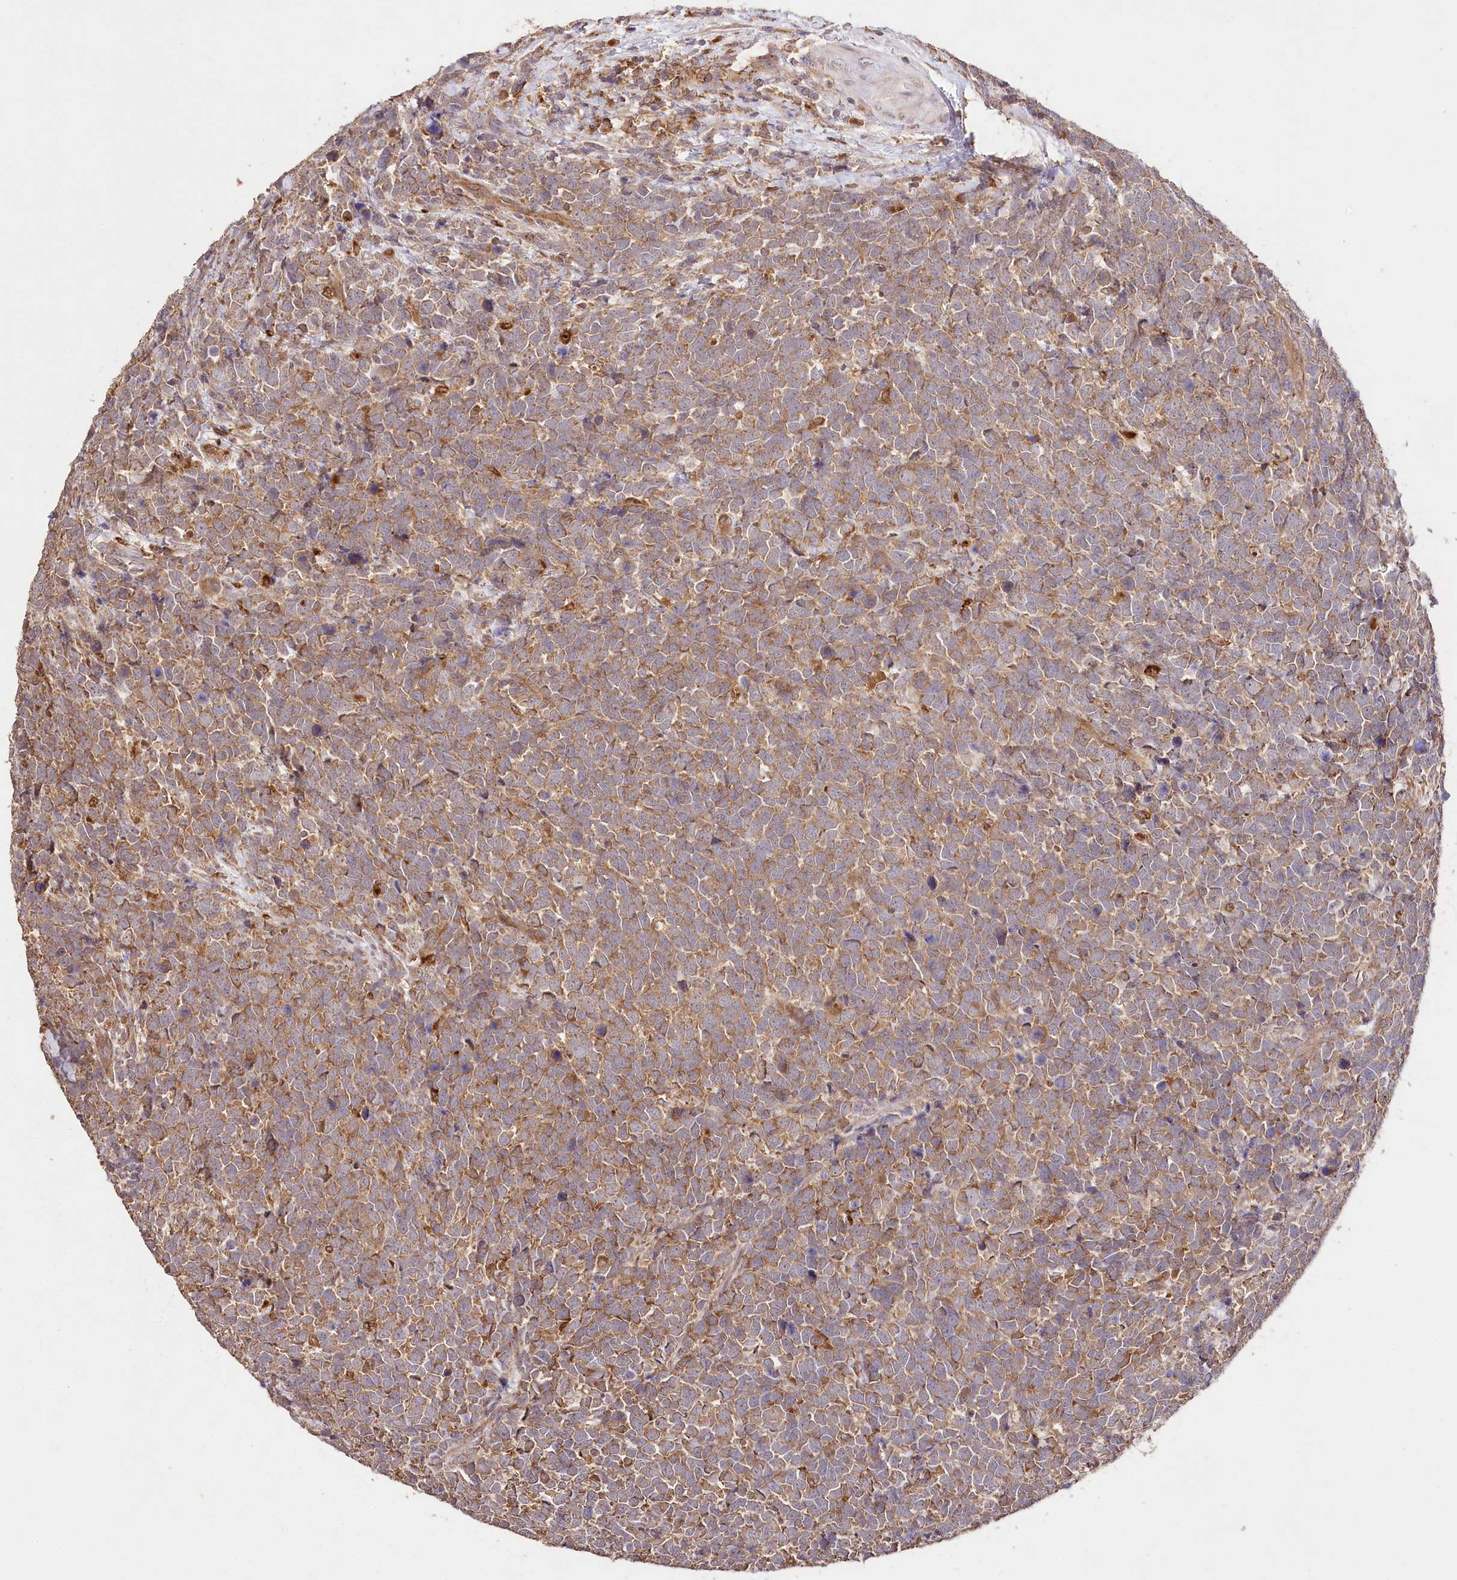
{"staining": {"intensity": "moderate", "quantity": ">75%", "location": "cytoplasmic/membranous"}, "tissue": "urothelial cancer", "cell_type": "Tumor cells", "image_type": "cancer", "snomed": [{"axis": "morphology", "description": "Urothelial carcinoma, High grade"}, {"axis": "topography", "description": "Urinary bladder"}], "caption": "Human urothelial cancer stained with a brown dye reveals moderate cytoplasmic/membranous positive positivity in approximately >75% of tumor cells.", "gene": "DMXL1", "patient": {"sex": "female", "age": 82}}